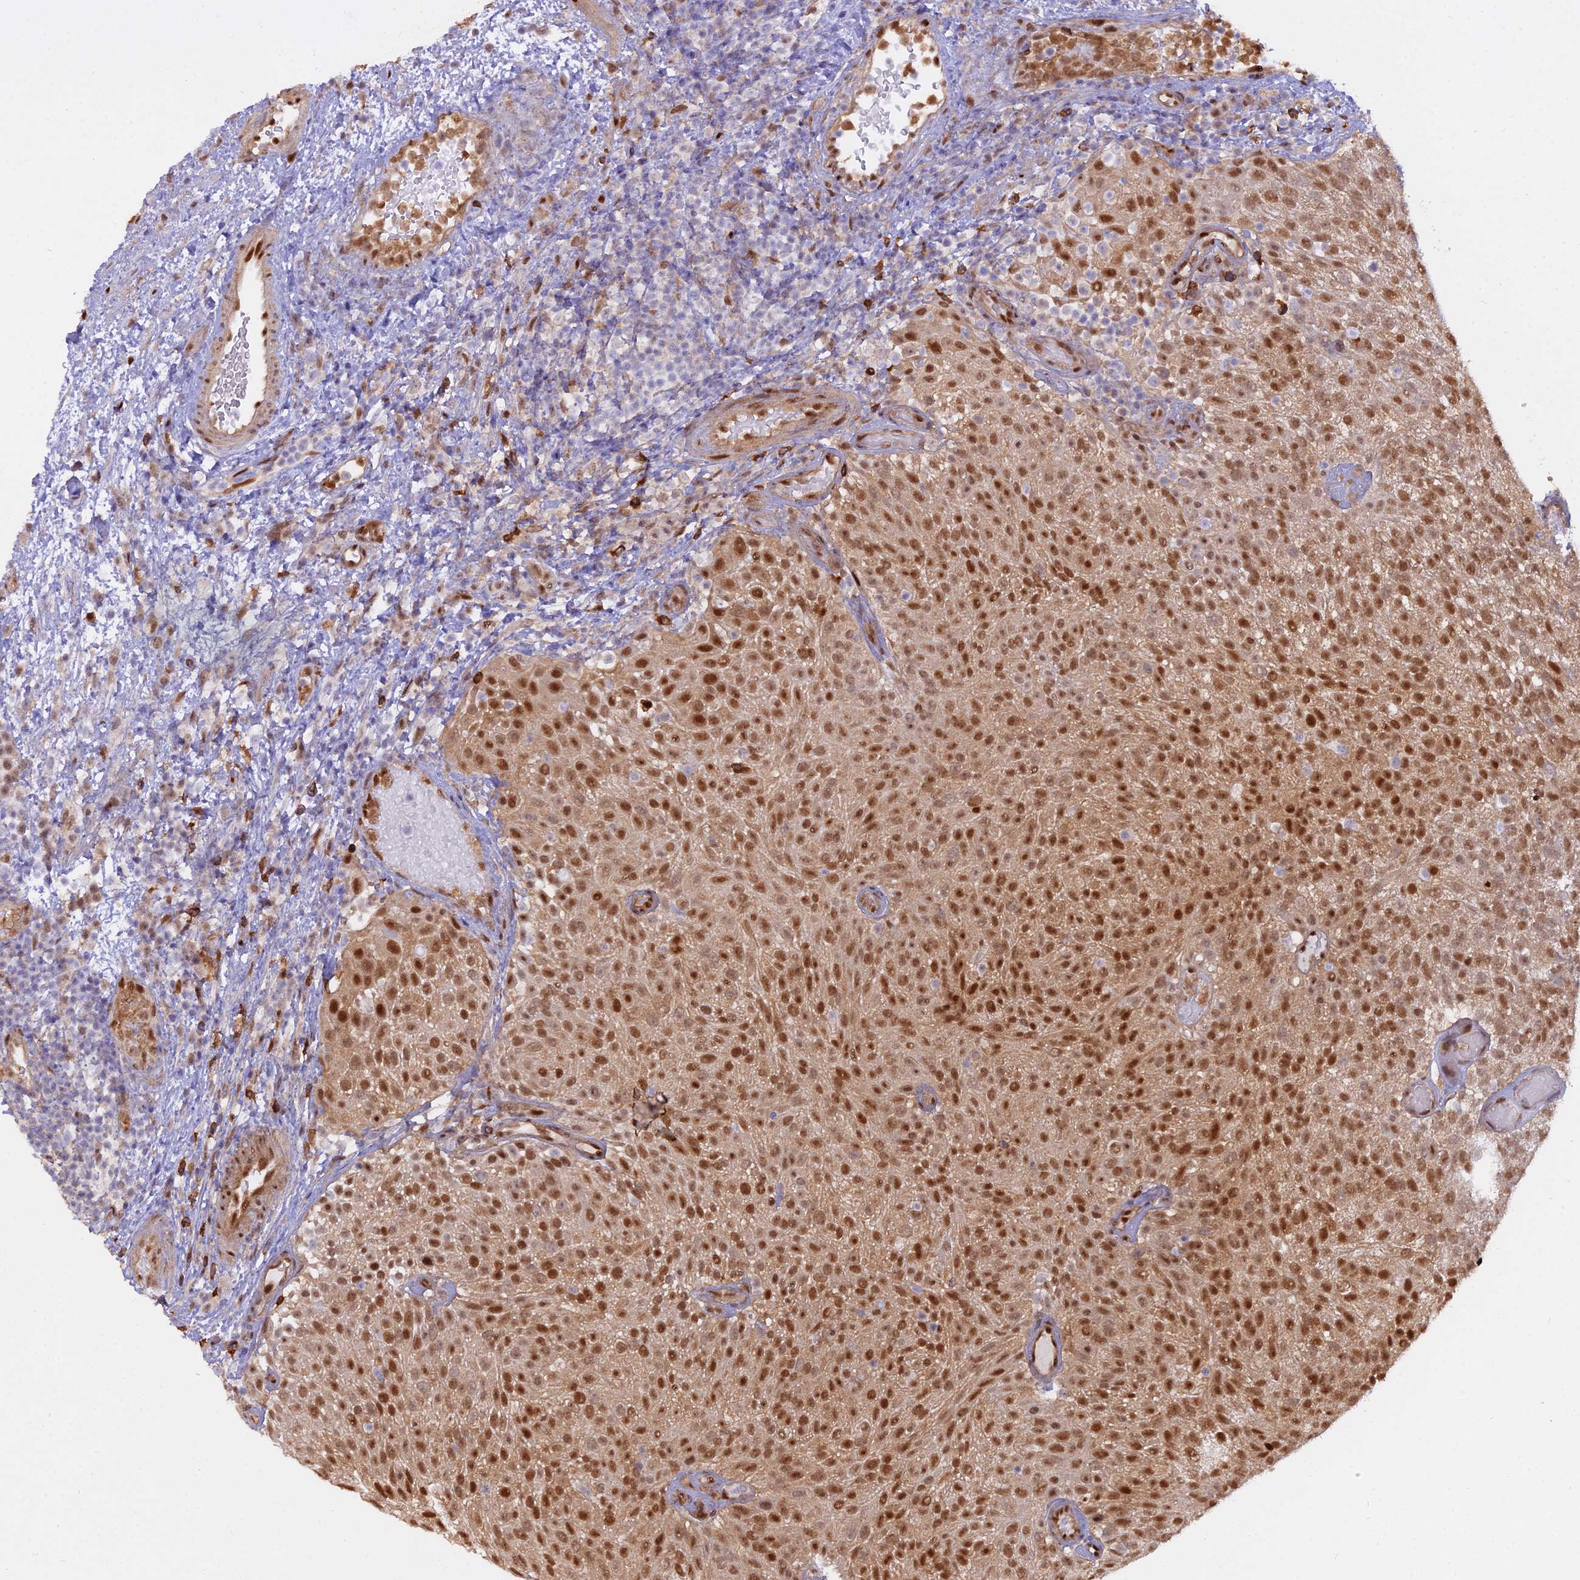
{"staining": {"intensity": "moderate", "quantity": ">75%", "location": "nuclear"}, "tissue": "urothelial cancer", "cell_type": "Tumor cells", "image_type": "cancer", "snomed": [{"axis": "morphology", "description": "Urothelial carcinoma, Low grade"}, {"axis": "topography", "description": "Urinary bladder"}], "caption": "A brown stain labels moderate nuclear positivity of a protein in urothelial carcinoma (low-grade) tumor cells.", "gene": "NPEPL1", "patient": {"sex": "male", "age": 78}}